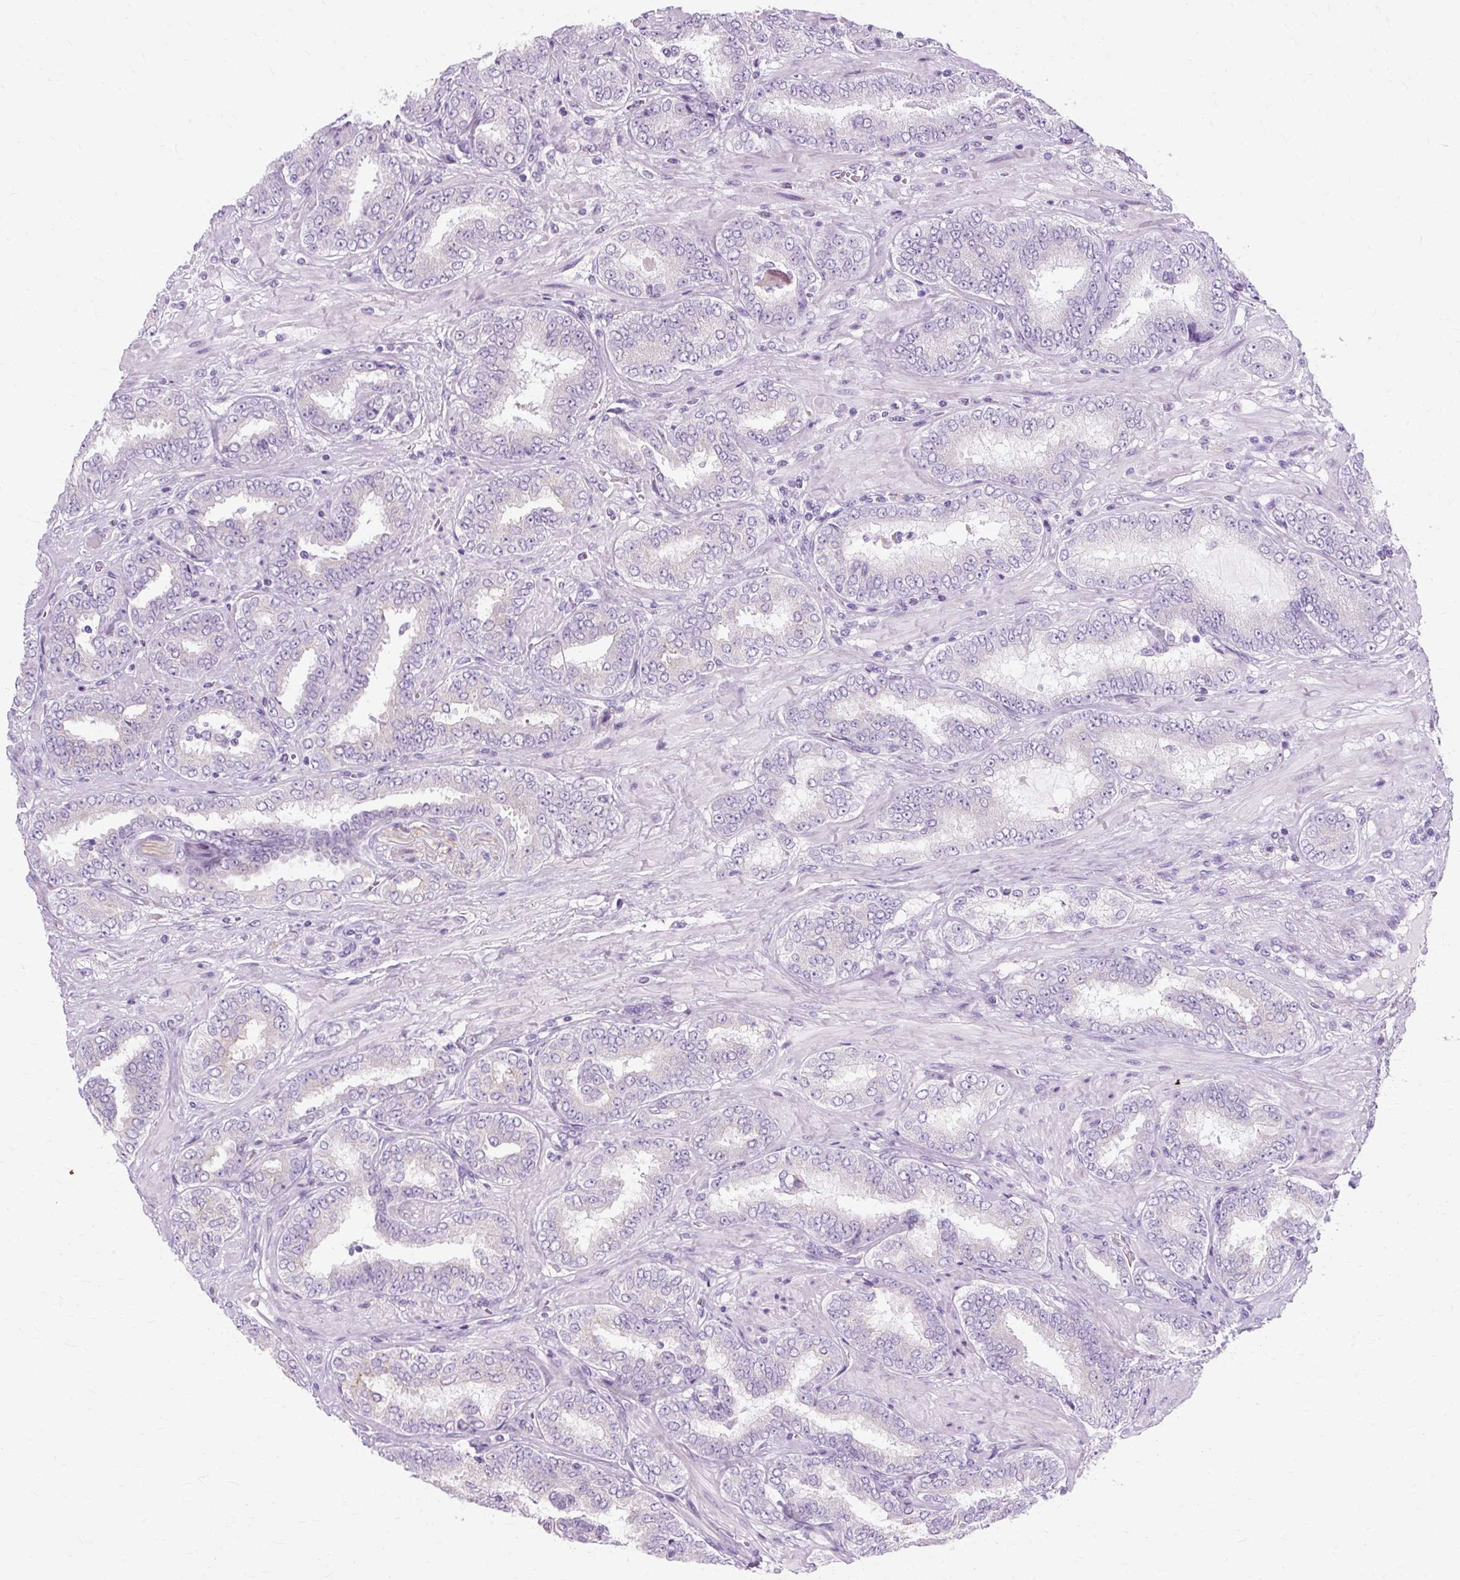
{"staining": {"intensity": "negative", "quantity": "none", "location": "none"}, "tissue": "prostate cancer", "cell_type": "Tumor cells", "image_type": "cancer", "snomed": [{"axis": "morphology", "description": "Adenocarcinoma, High grade"}, {"axis": "topography", "description": "Prostate"}], "caption": "Immunohistochemical staining of human high-grade adenocarcinoma (prostate) shows no significant staining in tumor cells.", "gene": "TMEM89", "patient": {"sex": "male", "age": 72}}